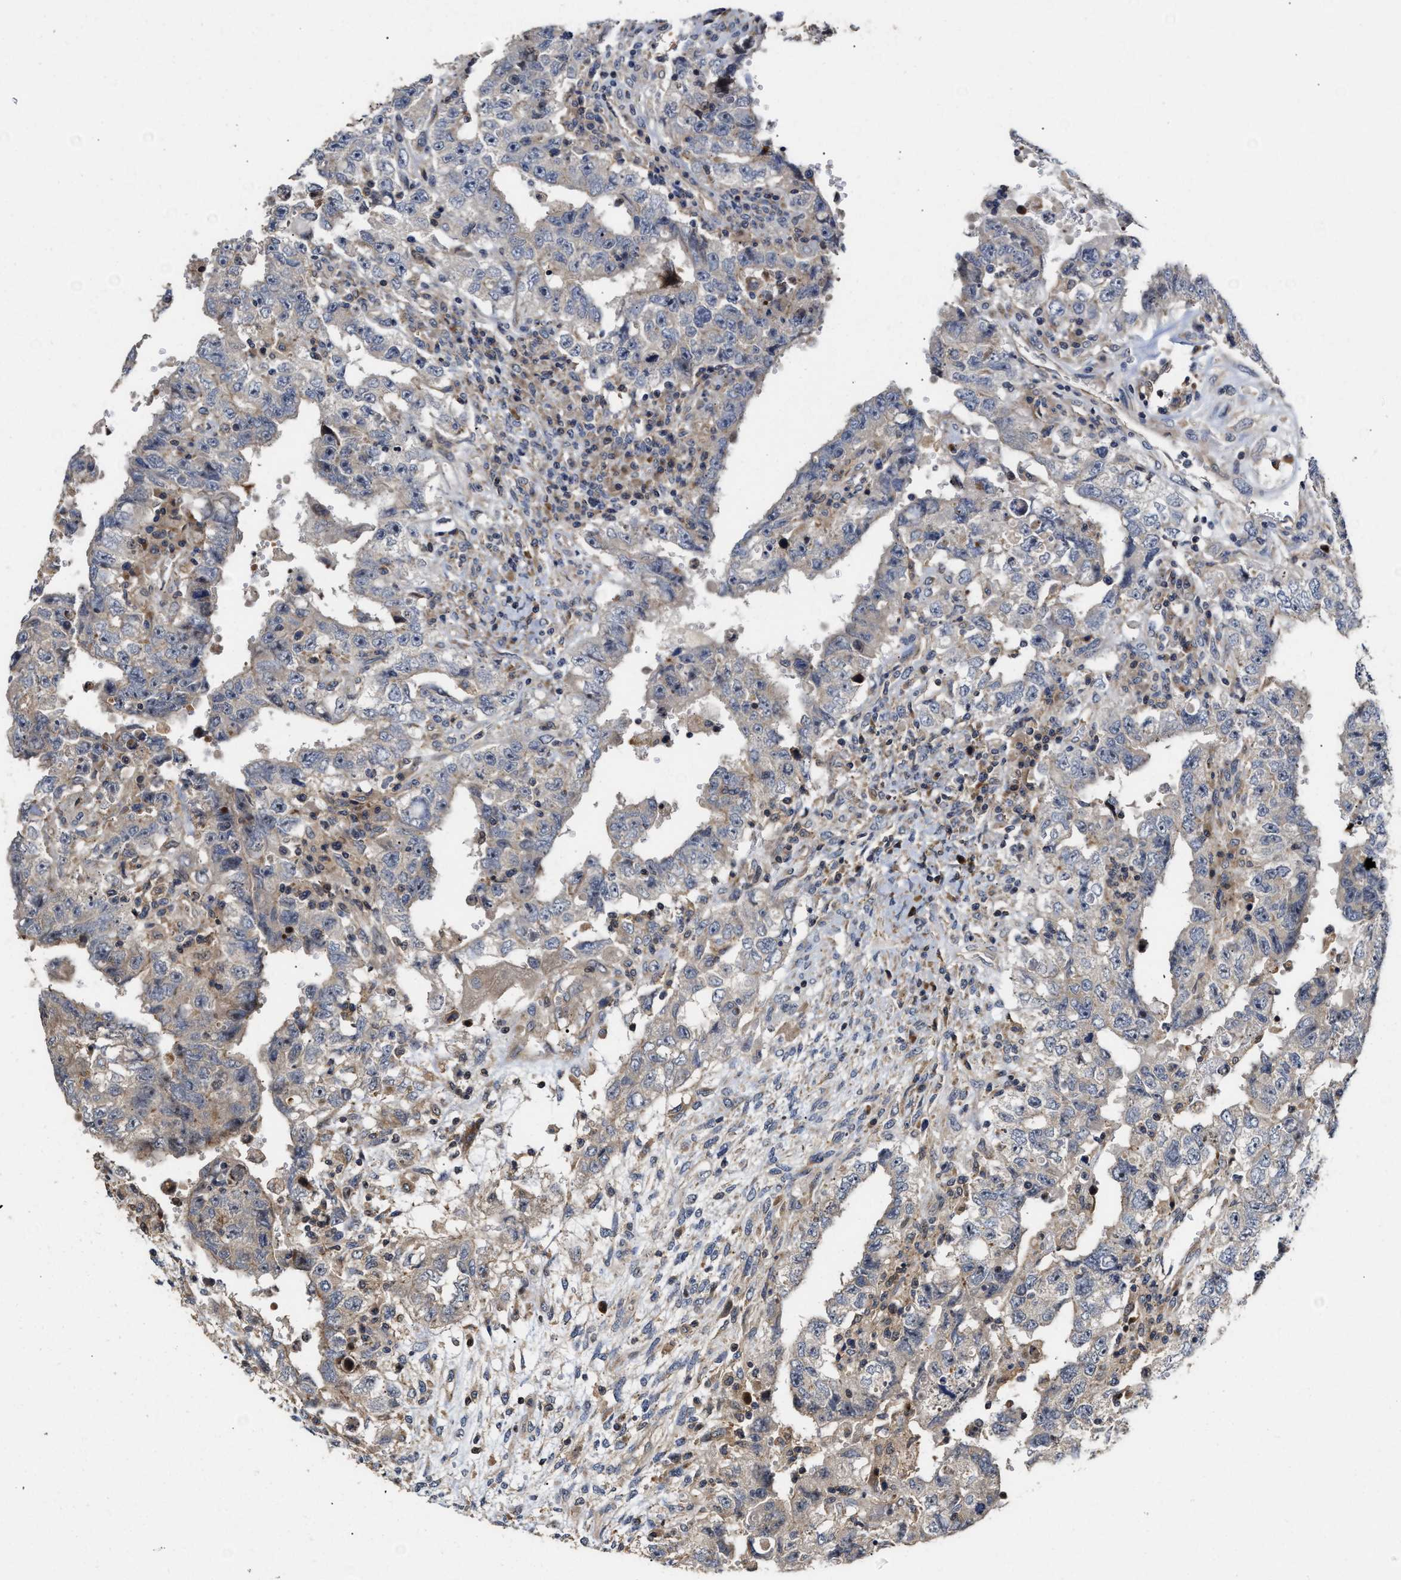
{"staining": {"intensity": "weak", "quantity": "<25%", "location": "cytoplasmic/membranous"}, "tissue": "testis cancer", "cell_type": "Tumor cells", "image_type": "cancer", "snomed": [{"axis": "morphology", "description": "Carcinoma, Embryonal, NOS"}, {"axis": "topography", "description": "Testis"}], "caption": "IHC histopathology image of neoplastic tissue: human testis cancer stained with DAB reveals no significant protein staining in tumor cells.", "gene": "CLIP2", "patient": {"sex": "male", "age": 26}}